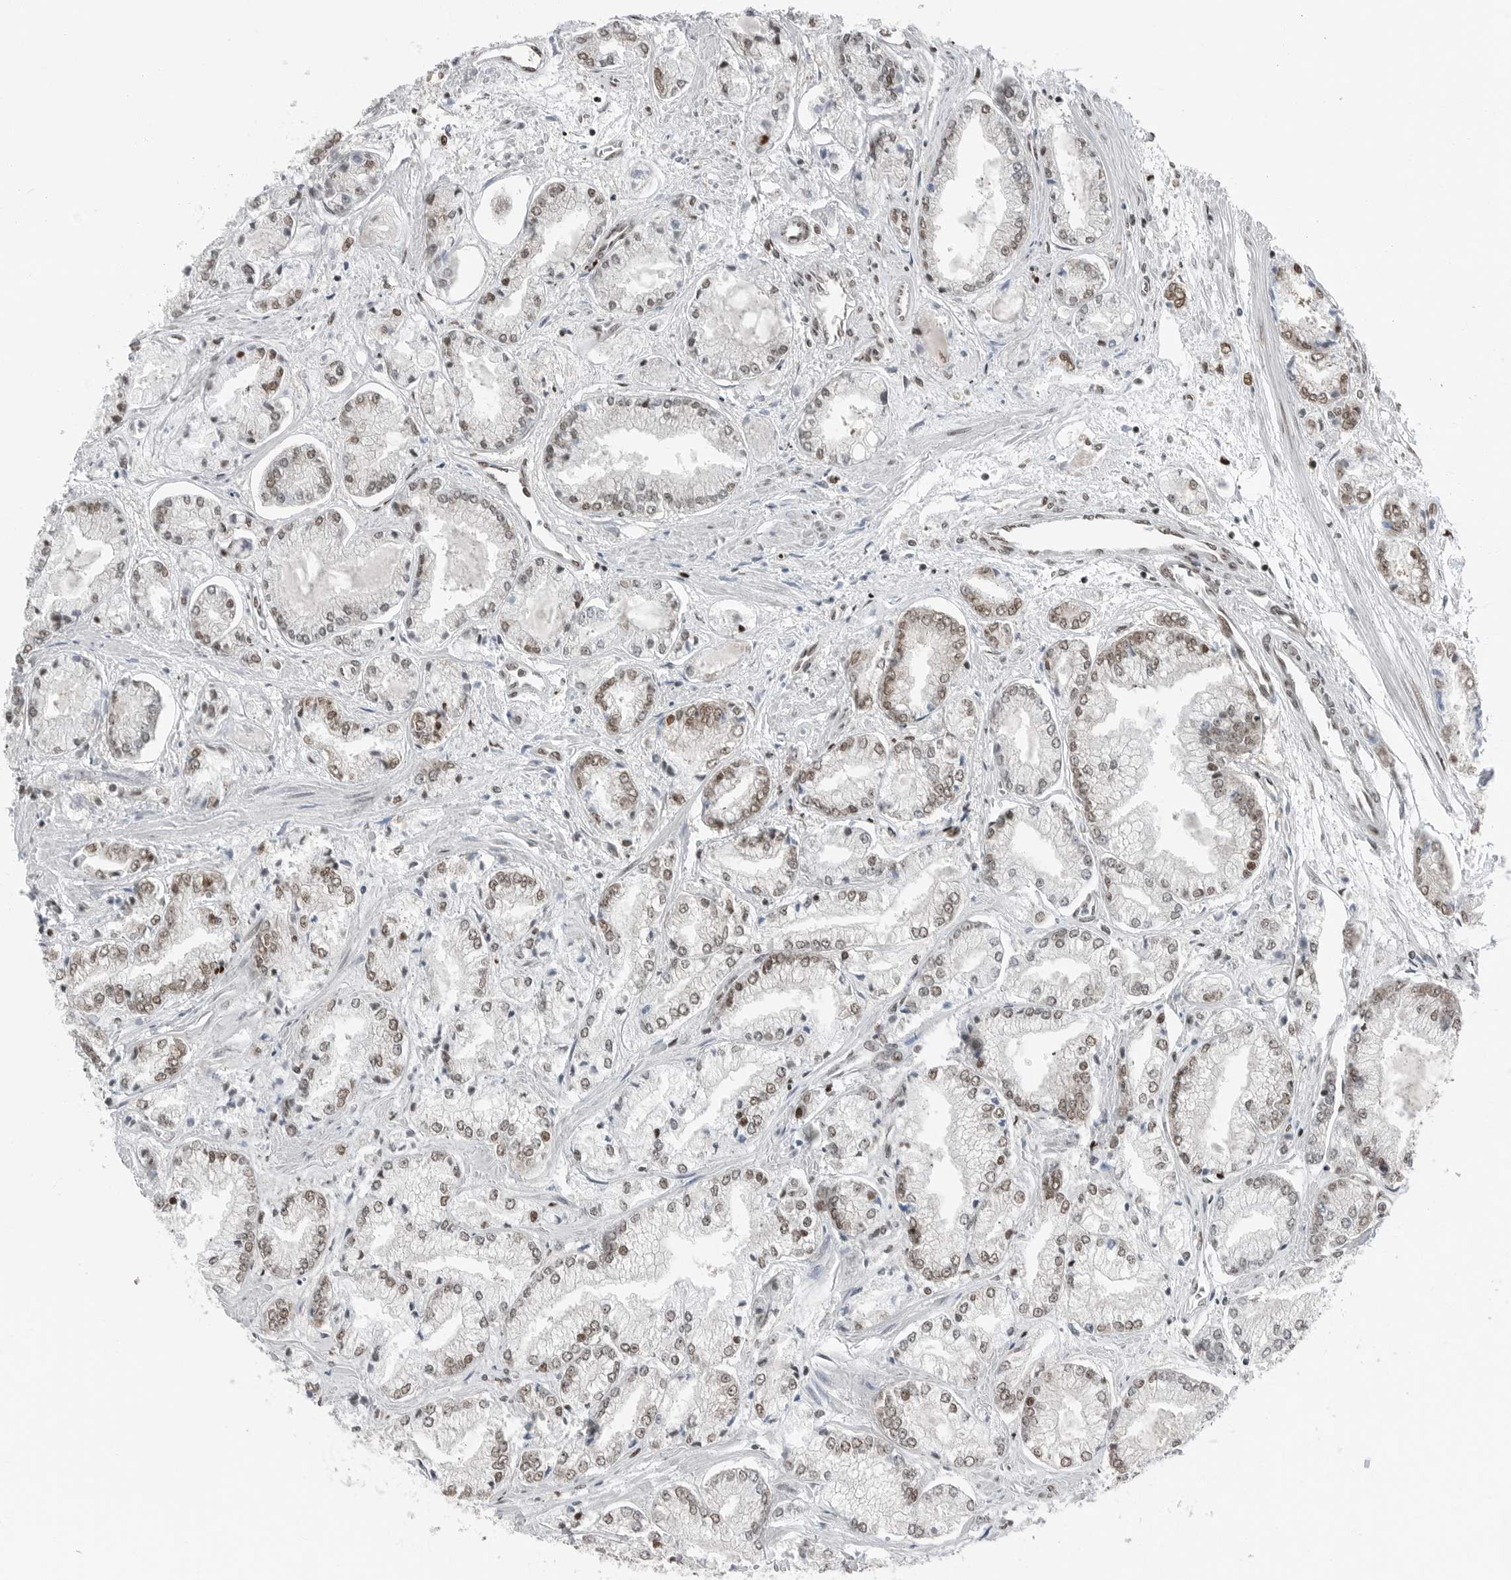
{"staining": {"intensity": "weak", "quantity": "25%-75%", "location": "nuclear"}, "tissue": "prostate cancer", "cell_type": "Tumor cells", "image_type": "cancer", "snomed": [{"axis": "morphology", "description": "Adenocarcinoma, Low grade"}, {"axis": "topography", "description": "Prostate"}], "caption": "A low amount of weak nuclear expression is present in about 25%-75% of tumor cells in prostate adenocarcinoma (low-grade) tissue.", "gene": "BLZF1", "patient": {"sex": "male", "age": 52}}